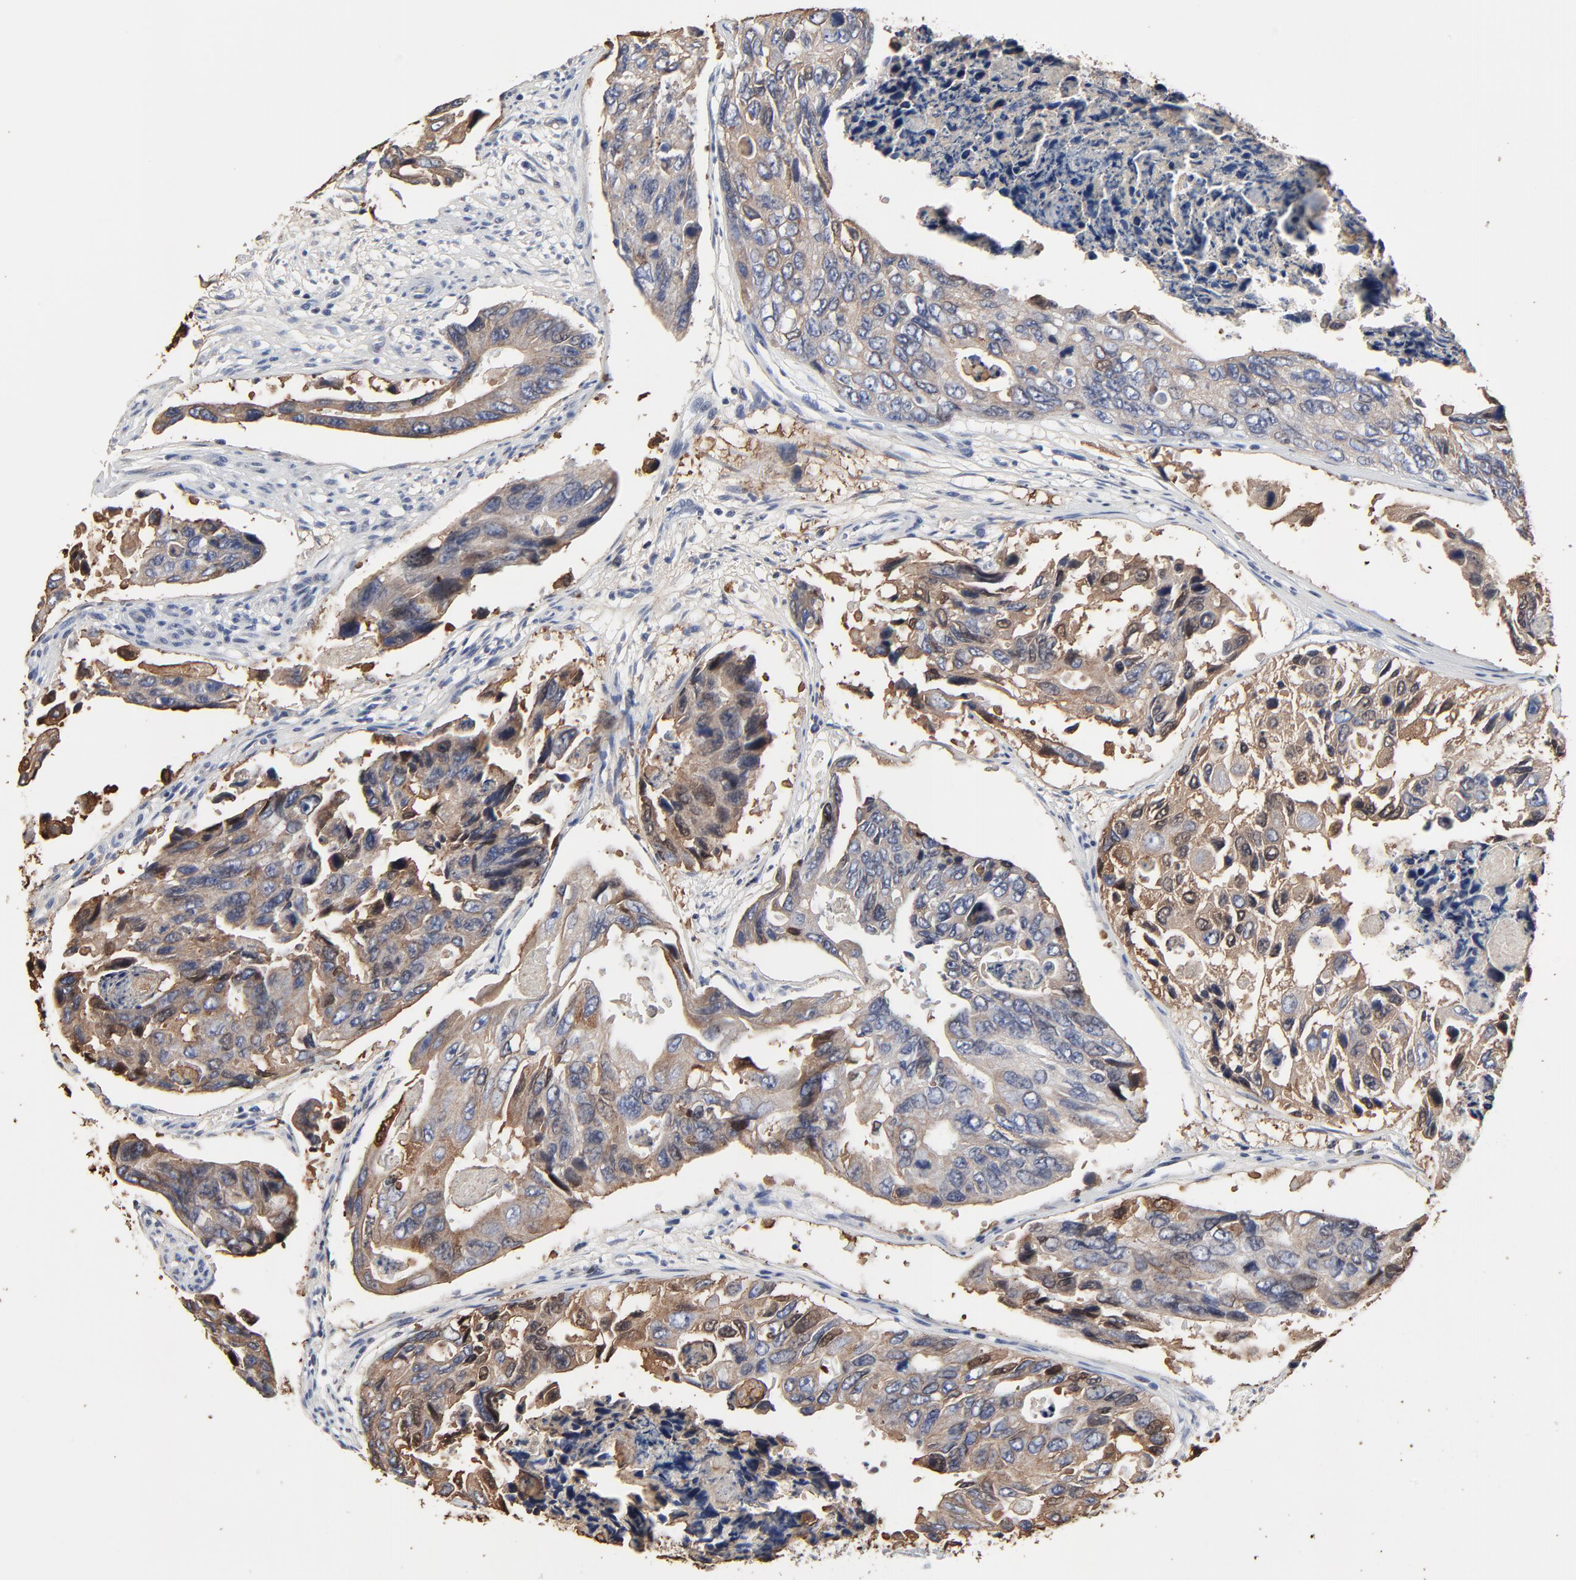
{"staining": {"intensity": "weak", "quantity": ">75%", "location": "cytoplasmic/membranous"}, "tissue": "colorectal cancer", "cell_type": "Tumor cells", "image_type": "cancer", "snomed": [{"axis": "morphology", "description": "Adenocarcinoma, NOS"}, {"axis": "topography", "description": "Colon"}], "caption": "Colorectal cancer tissue reveals weak cytoplasmic/membranous positivity in approximately >75% of tumor cells, visualized by immunohistochemistry.", "gene": "LNX1", "patient": {"sex": "female", "age": 86}}